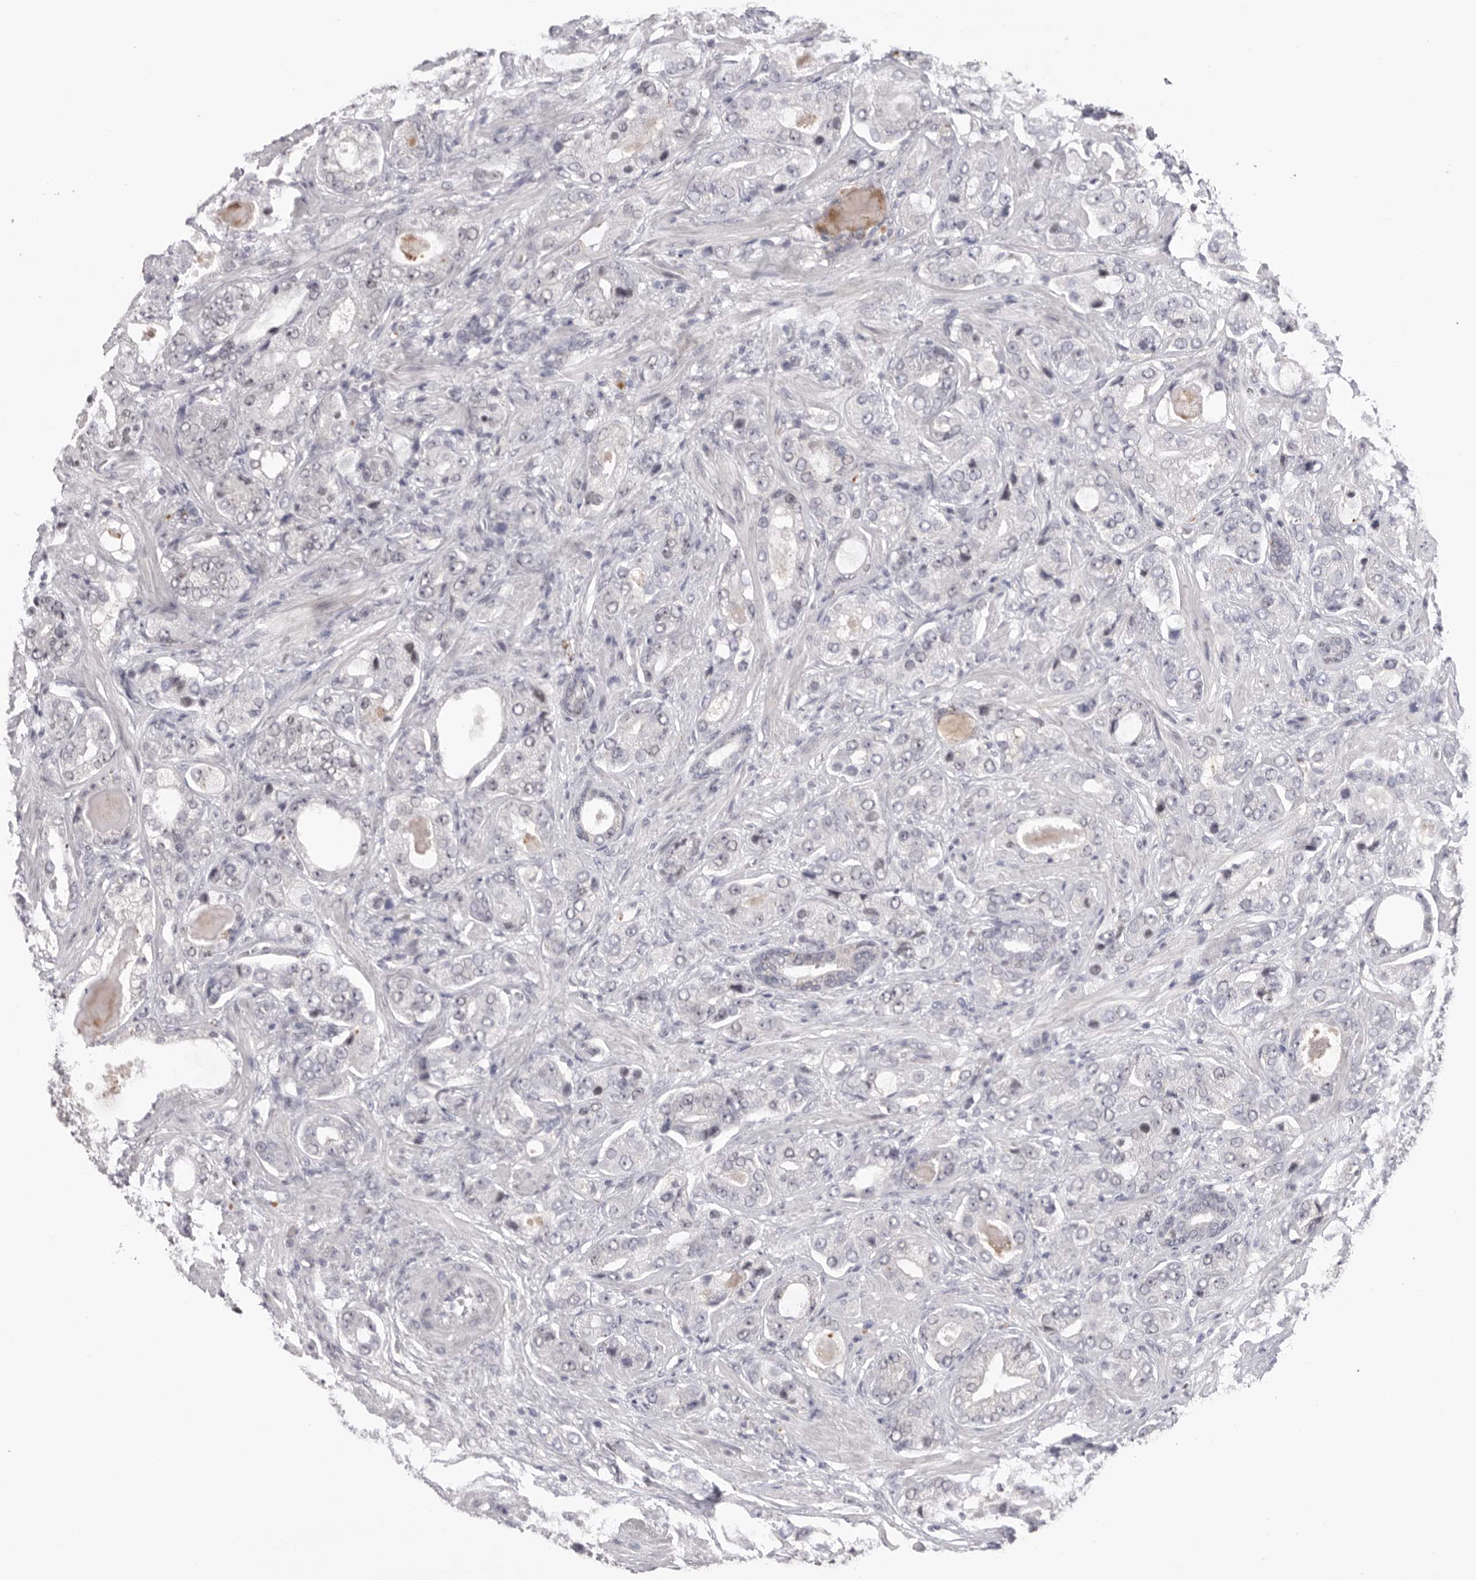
{"staining": {"intensity": "weak", "quantity": "<25%", "location": "nuclear"}, "tissue": "prostate cancer", "cell_type": "Tumor cells", "image_type": "cancer", "snomed": [{"axis": "morphology", "description": "Normal tissue, NOS"}, {"axis": "morphology", "description": "Adenocarcinoma, High grade"}, {"axis": "topography", "description": "Prostate"}, {"axis": "topography", "description": "Peripheral nerve tissue"}], "caption": "This is a image of immunohistochemistry (IHC) staining of prostate cancer, which shows no staining in tumor cells.", "gene": "BCLAF3", "patient": {"sex": "male", "age": 59}}